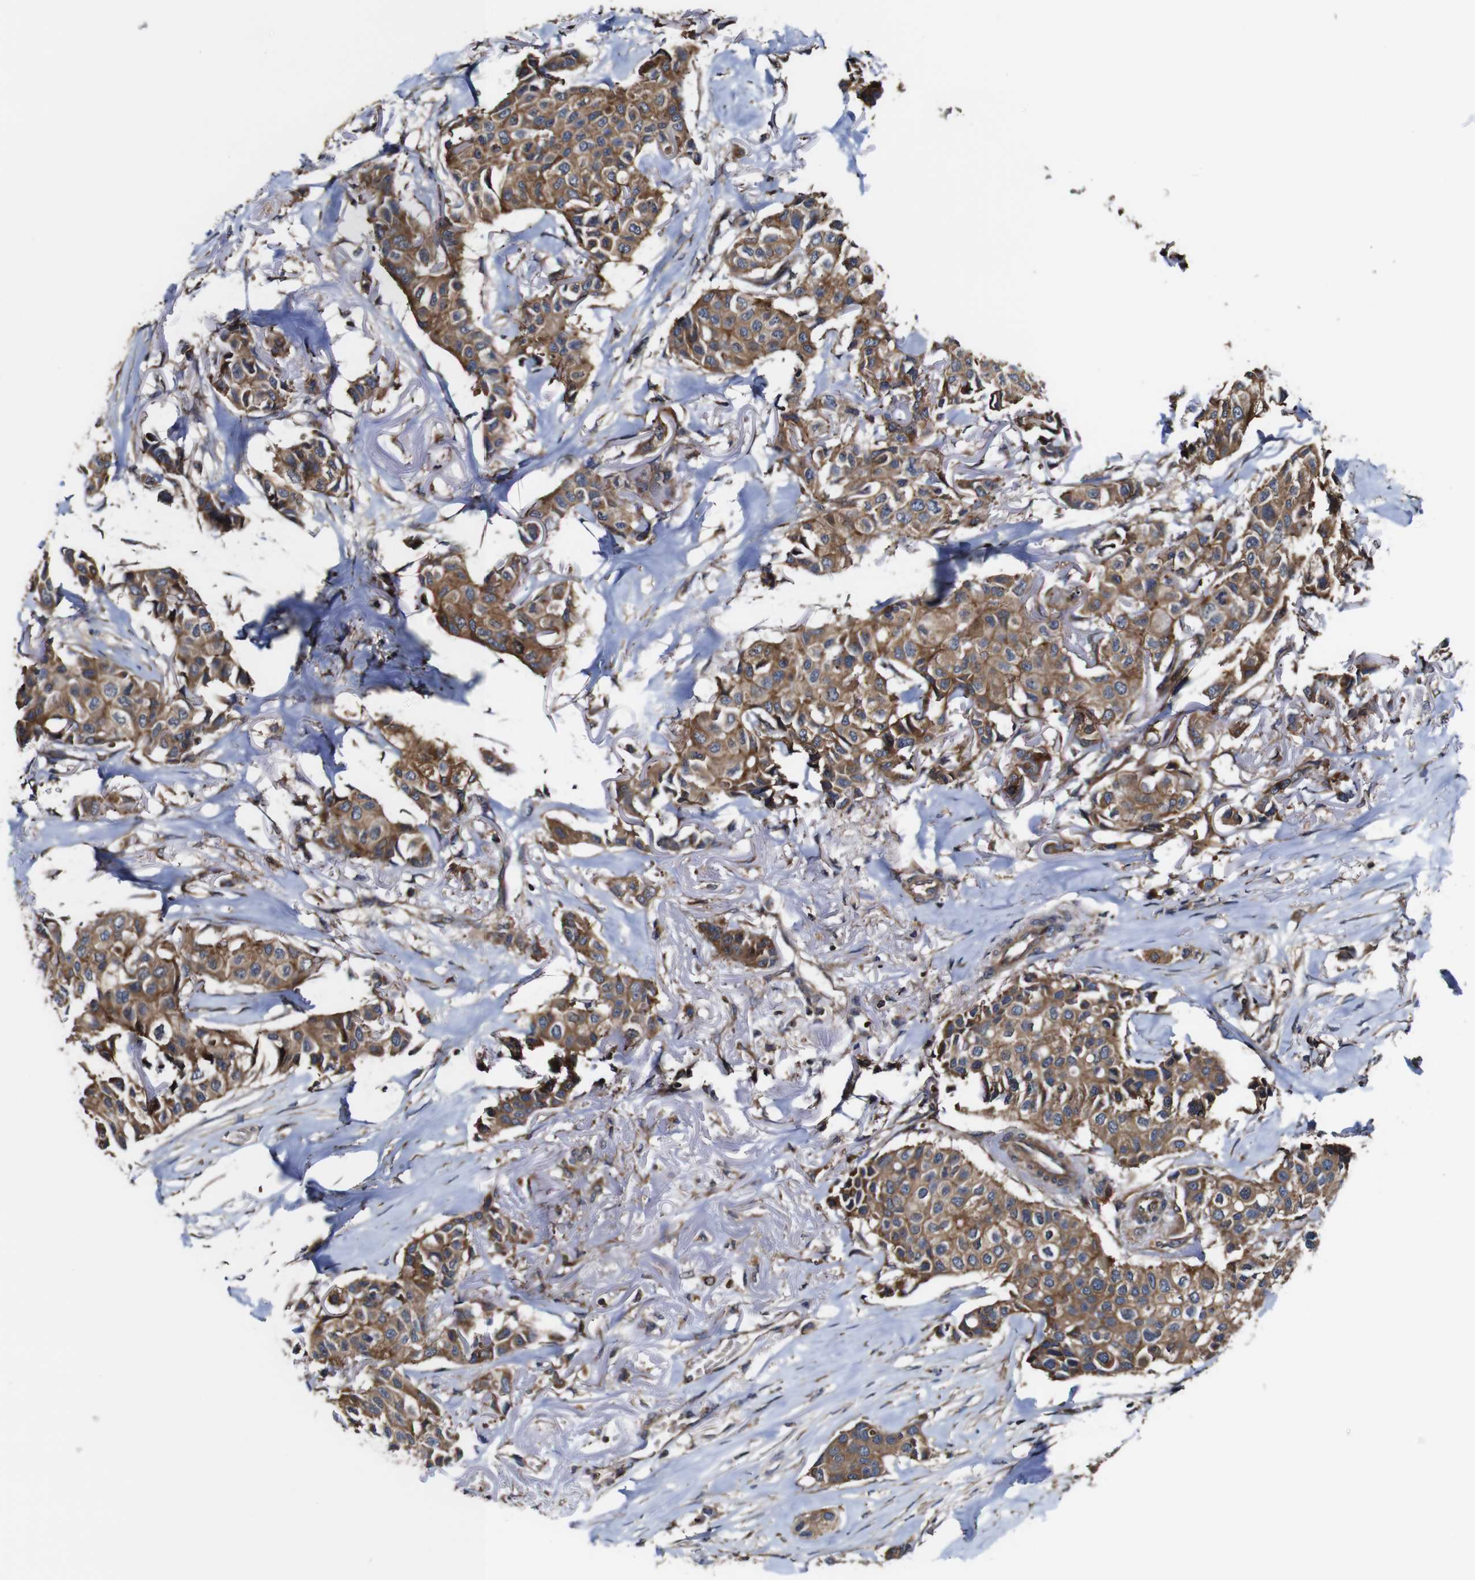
{"staining": {"intensity": "moderate", "quantity": ">75%", "location": "cytoplasmic/membranous"}, "tissue": "breast cancer", "cell_type": "Tumor cells", "image_type": "cancer", "snomed": [{"axis": "morphology", "description": "Duct carcinoma"}, {"axis": "topography", "description": "Breast"}], "caption": "A micrograph of breast cancer (invasive ductal carcinoma) stained for a protein exhibits moderate cytoplasmic/membranous brown staining in tumor cells.", "gene": "TNIK", "patient": {"sex": "female", "age": 80}}